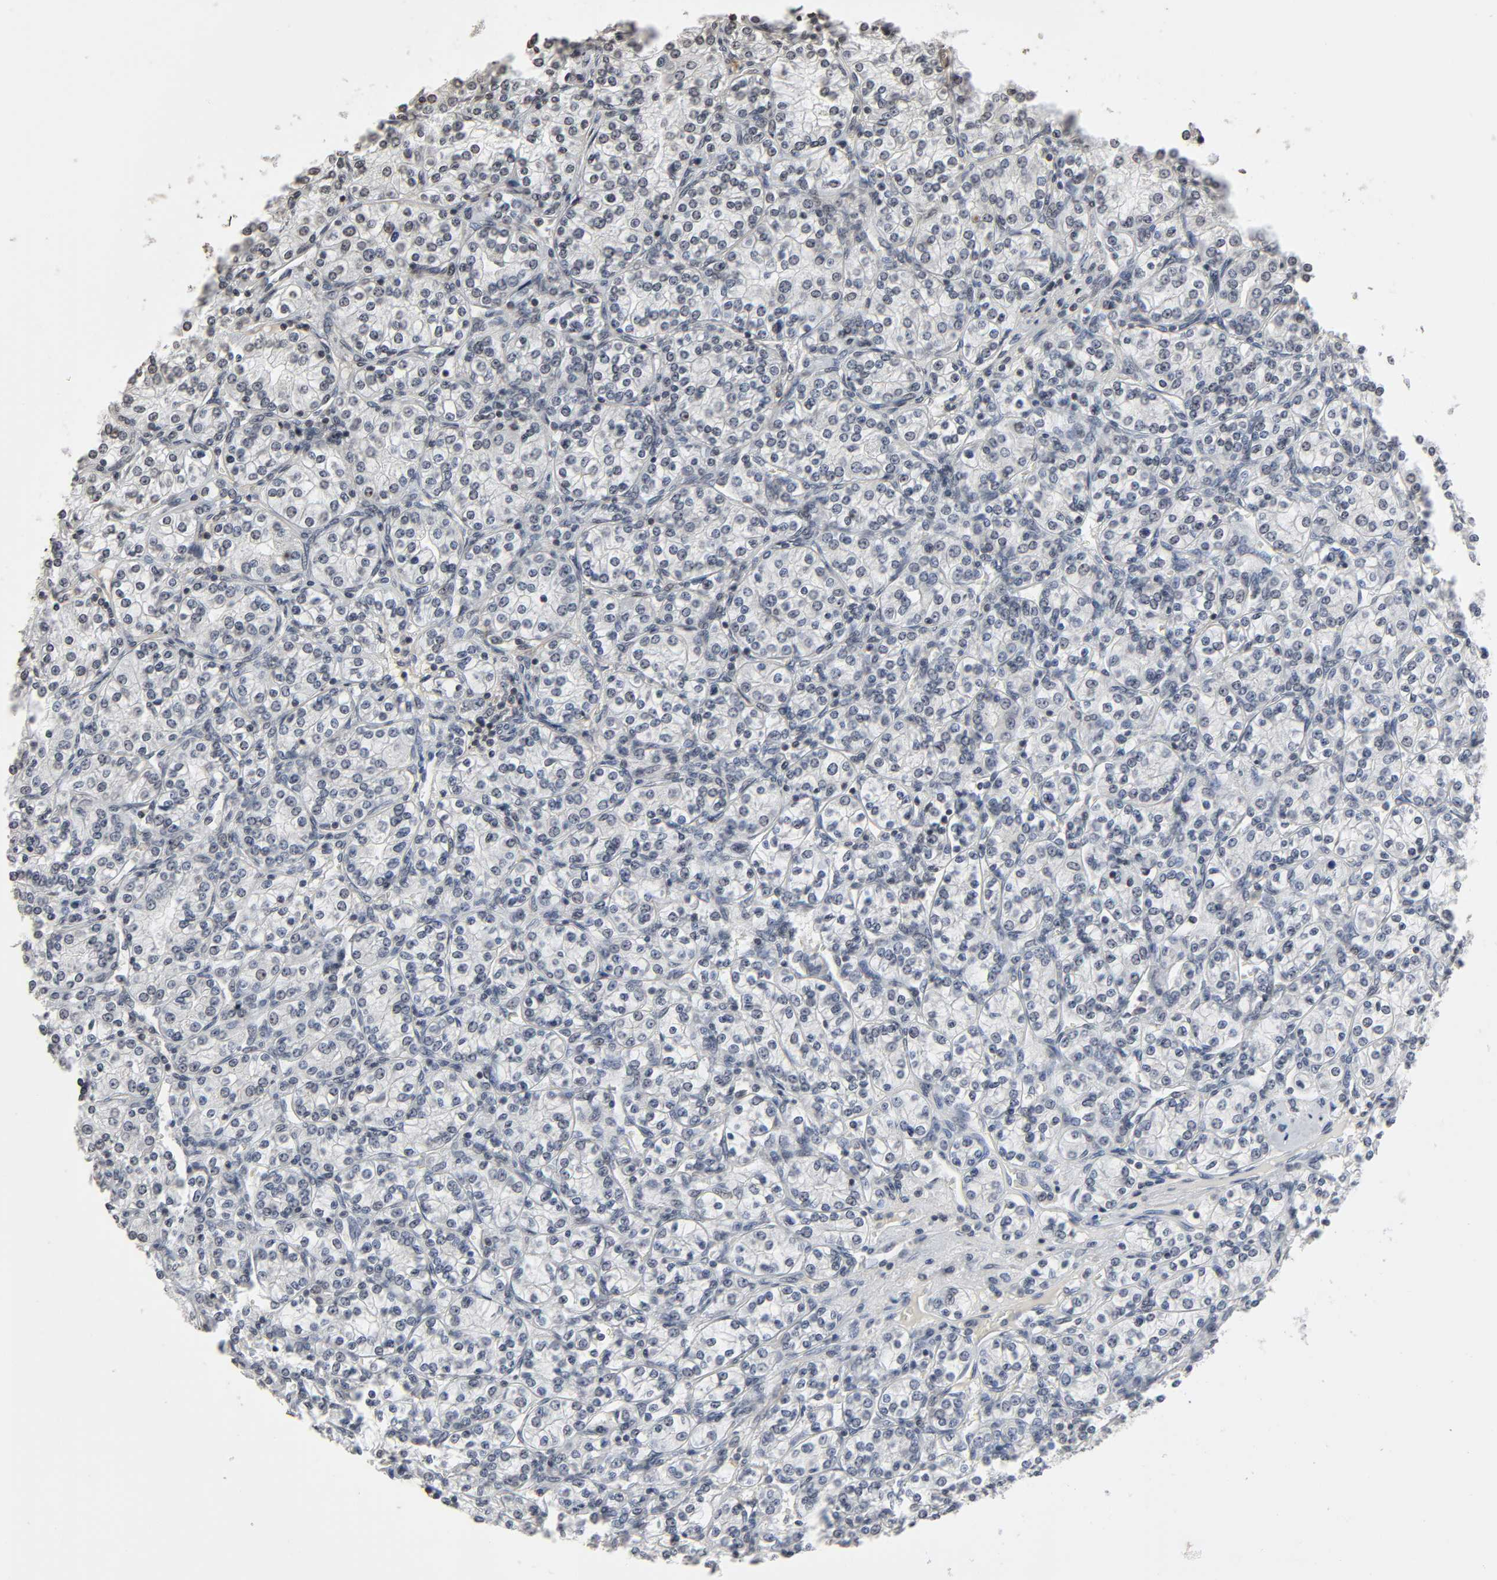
{"staining": {"intensity": "negative", "quantity": "none", "location": "none"}, "tissue": "renal cancer", "cell_type": "Tumor cells", "image_type": "cancer", "snomed": [{"axis": "morphology", "description": "Adenocarcinoma, NOS"}, {"axis": "topography", "description": "Kidney"}], "caption": "Protein analysis of renal adenocarcinoma demonstrates no significant positivity in tumor cells.", "gene": "STK4", "patient": {"sex": "male", "age": 77}}